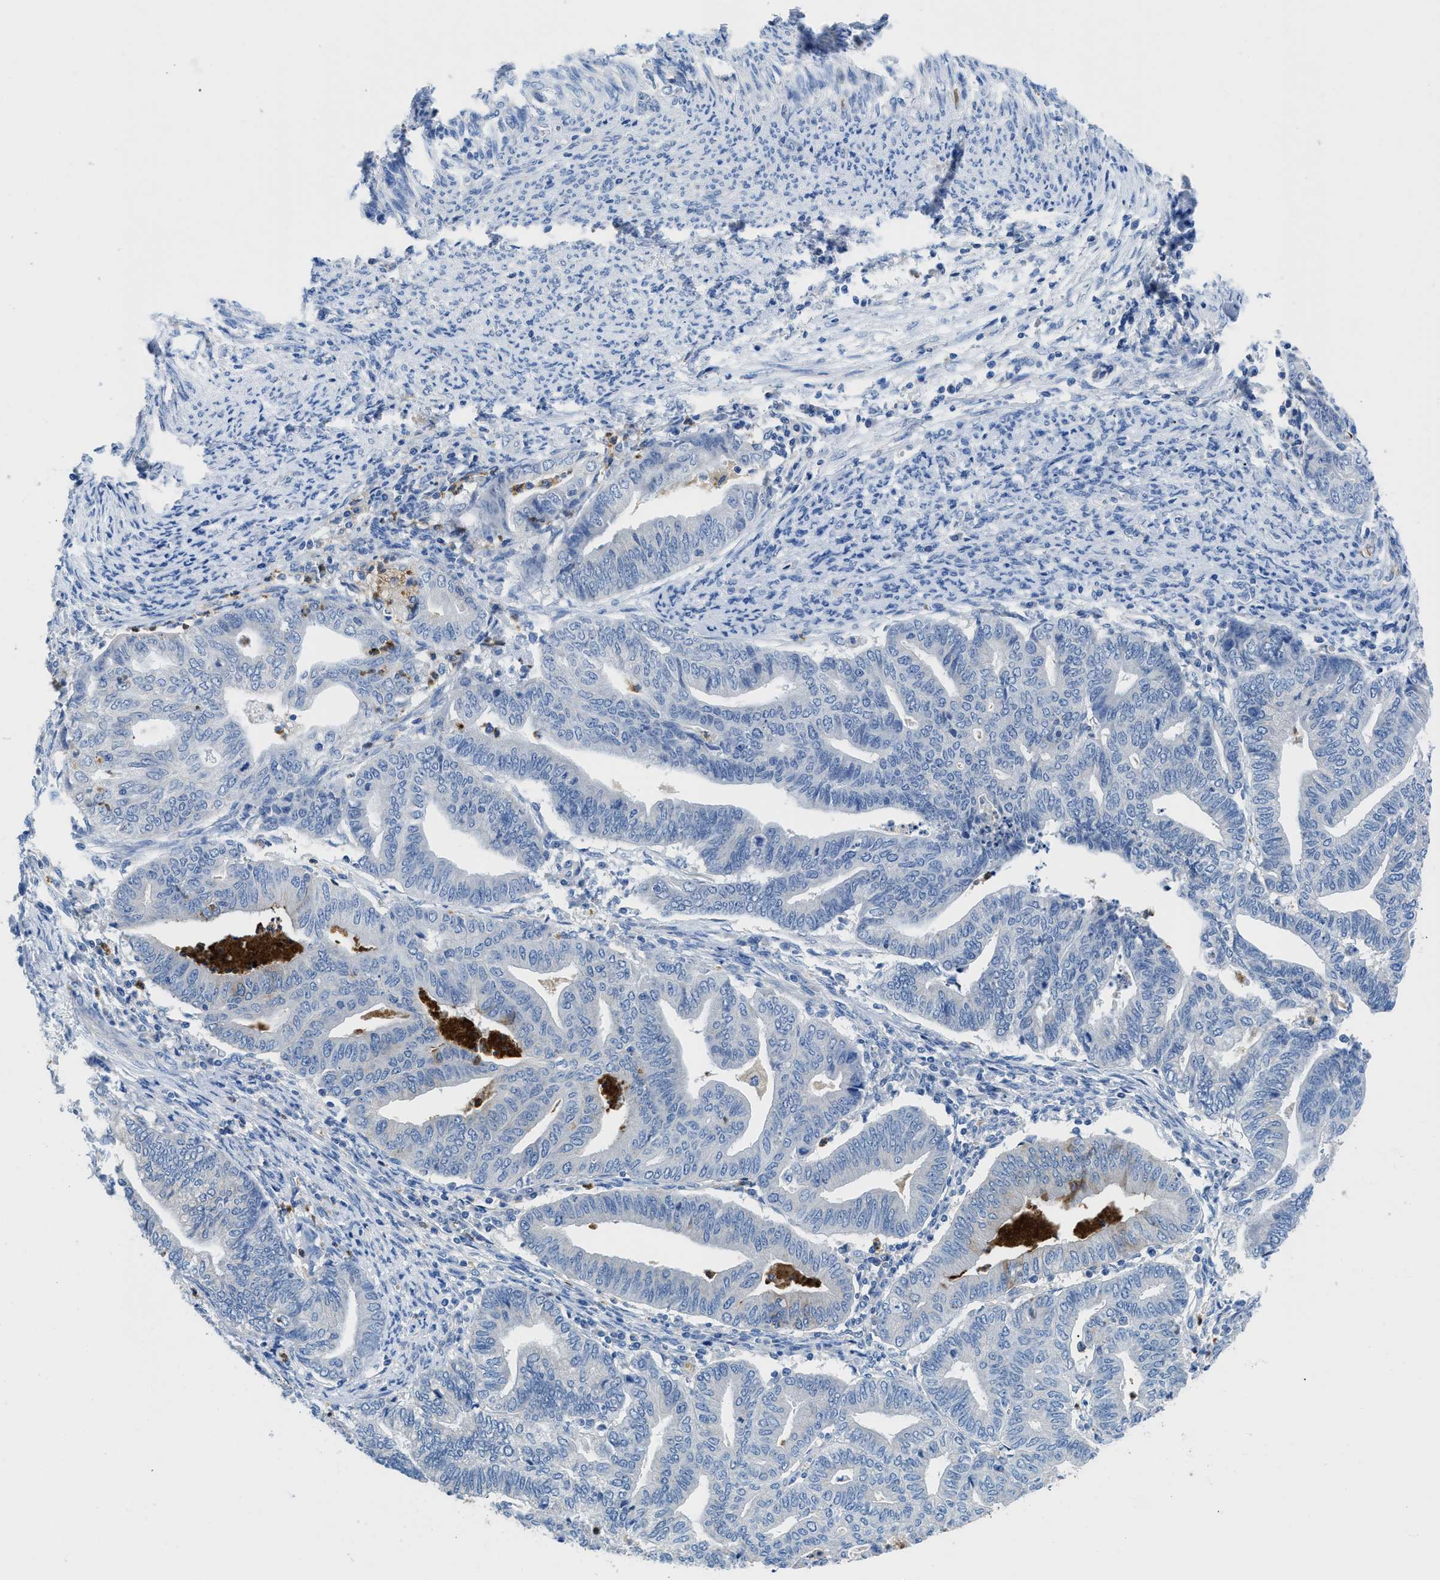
{"staining": {"intensity": "negative", "quantity": "none", "location": "none"}, "tissue": "endometrial cancer", "cell_type": "Tumor cells", "image_type": "cancer", "snomed": [{"axis": "morphology", "description": "Adenocarcinoma, NOS"}, {"axis": "topography", "description": "Endometrium"}], "caption": "A micrograph of human endometrial cancer (adenocarcinoma) is negative for staining in tumor cells.", "gene": "NEB", "patient": {"sex": "female", "age": 79}}